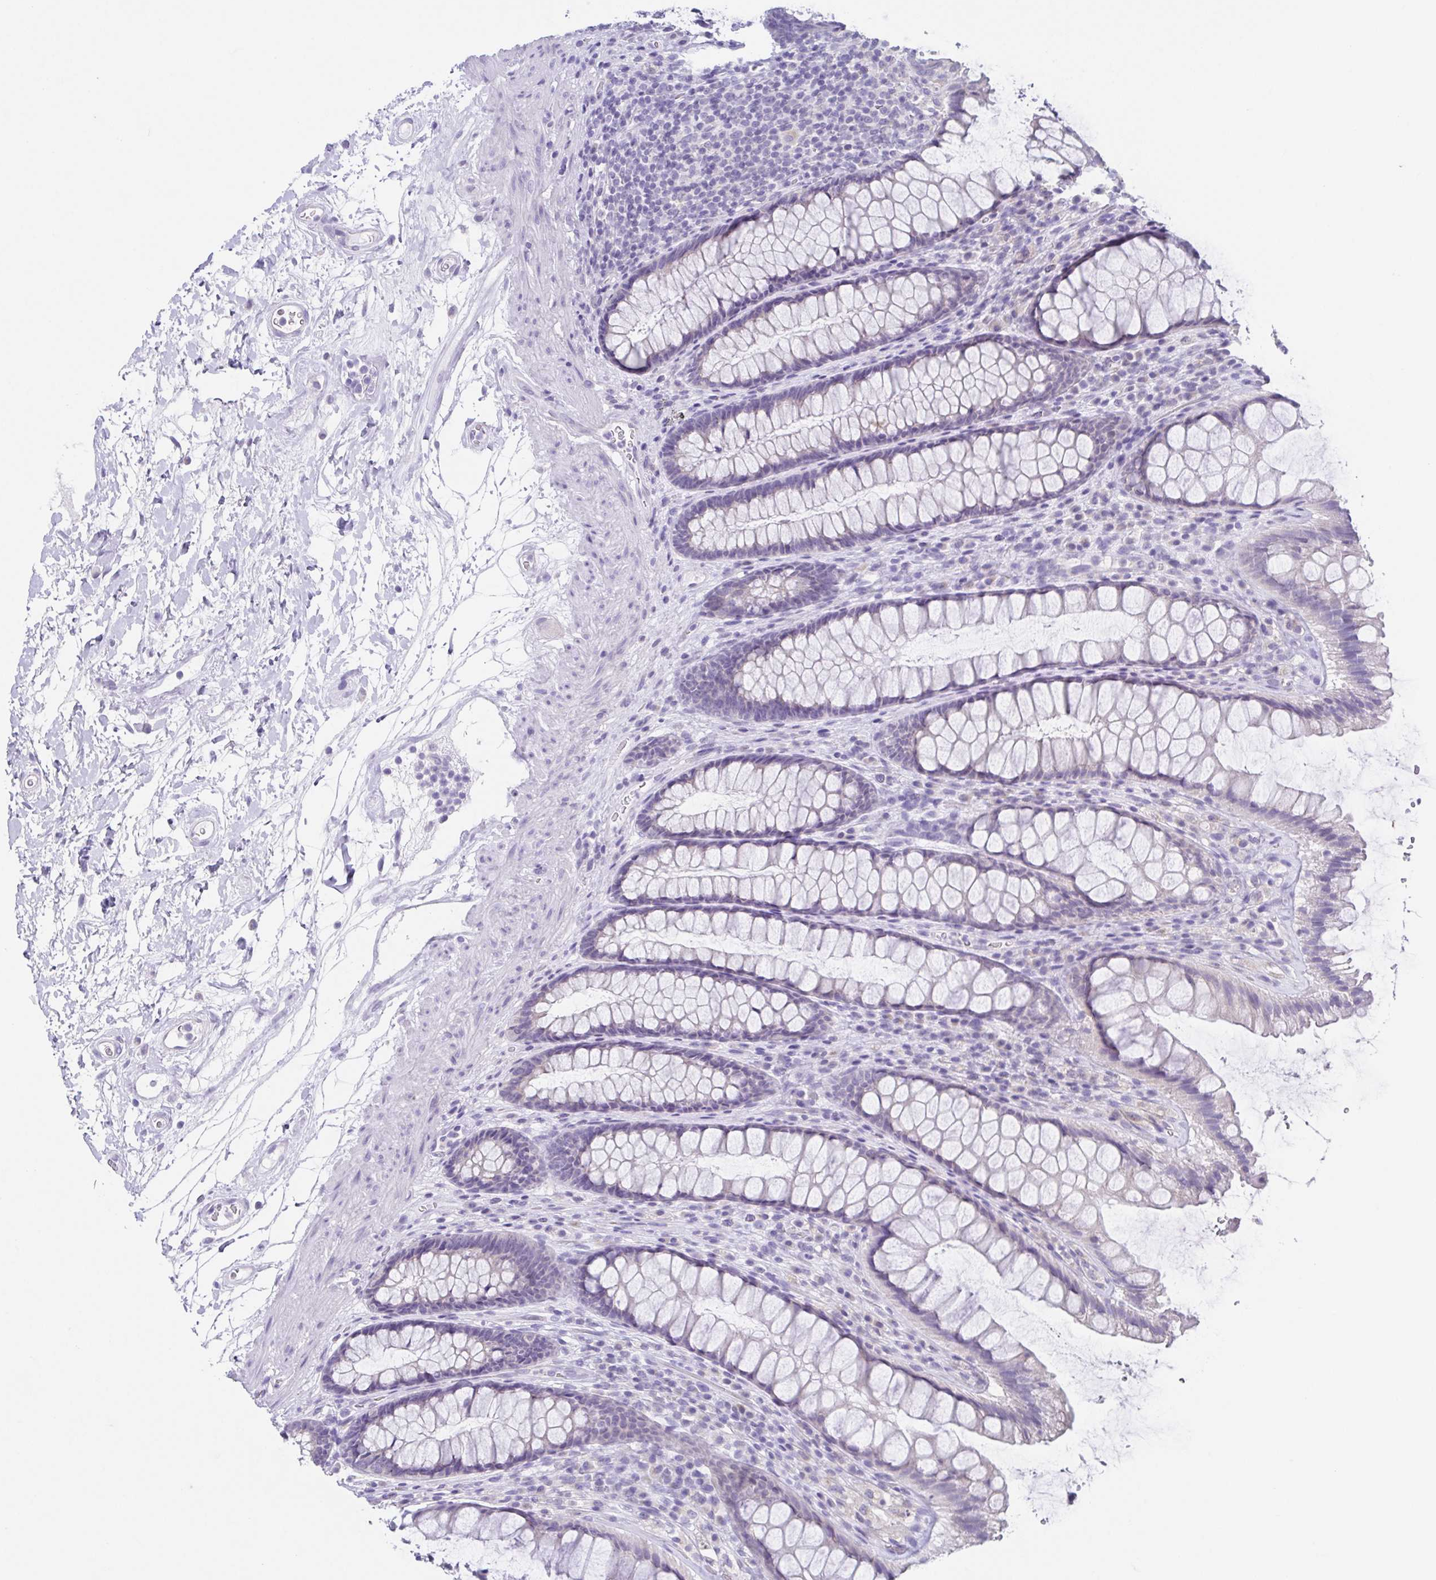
{"staining": {"intensity": "negative", "quantity": "none", "location": "none"}, "tissue": "rectum", "cell_type": "Glandular cells", "image_type": "normal", "snomed": [{"axis": "morphology", "description": "Normal tissue, NOS"}, {"axis": "topography", "description": "Rectum"}], "caption": "Immunohistochemistry image of normal human rectum stained for a protein (brown), which displays no expression in glandular cells.", "gene": "RDH11", "patient": {"sex": "male", "age": 72}}